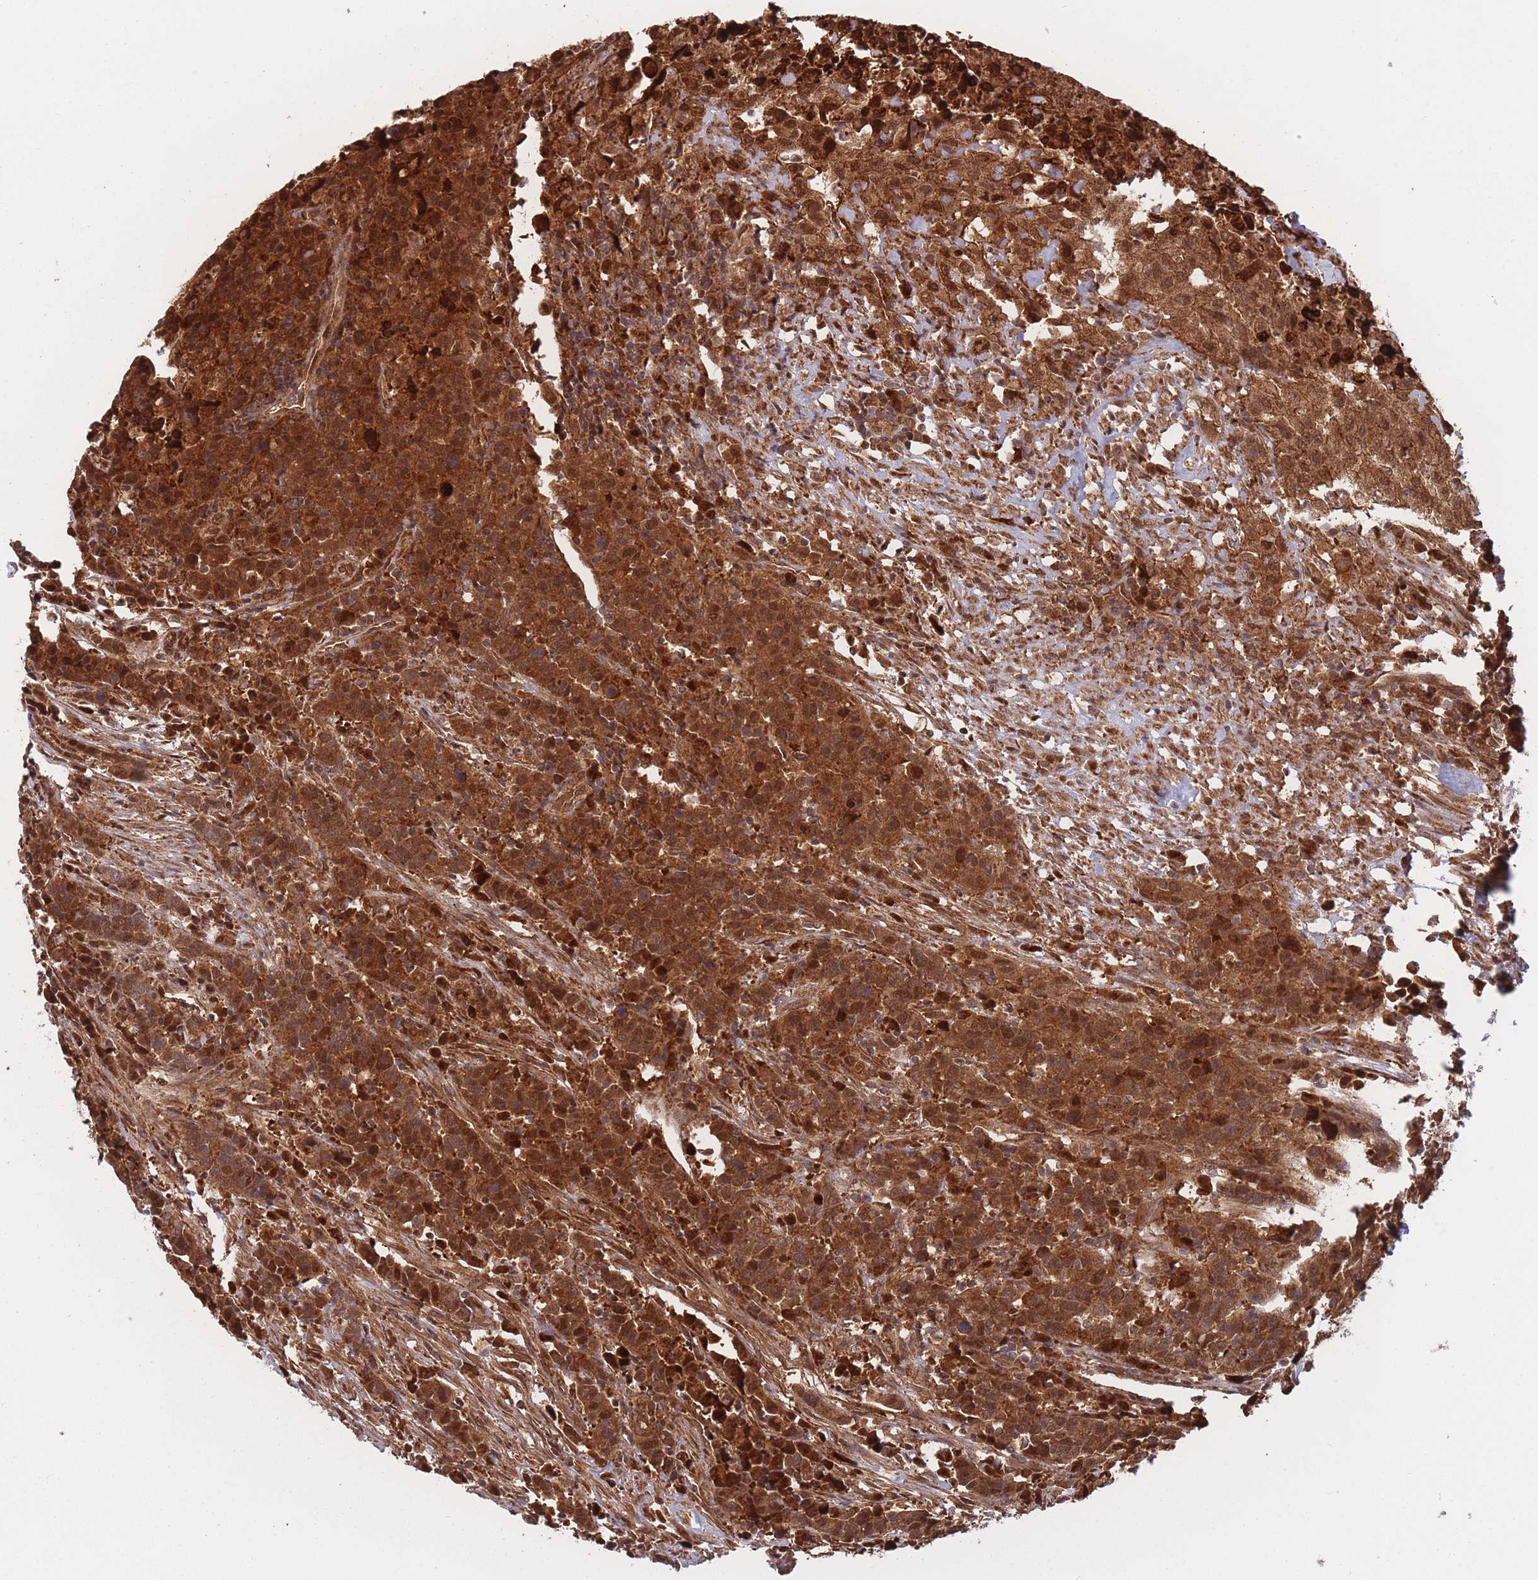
{"staining": {"intensity": "strong", "quantity": ">75%", "location": "cytoplasmic/membranous,nuclear"}, "tissue": "urothelial cancer", "cell_type": "Tumor cells", "image_type": "cancer", "snomed": [{"axis": "morphology", "description": "Urothelial carcinoma, High grade"}, {"axis": "topography", "description": "Urinary bladder"}], "caption": "Urothelial cancer tissue exhibits strong cytoplasmic/membranous and nuclear staining in approximately >75% of tumor cells, visualized by immunohistochemistry.", "gene": "PODXL2", "patient": {"sex": "male", "age": 61}}